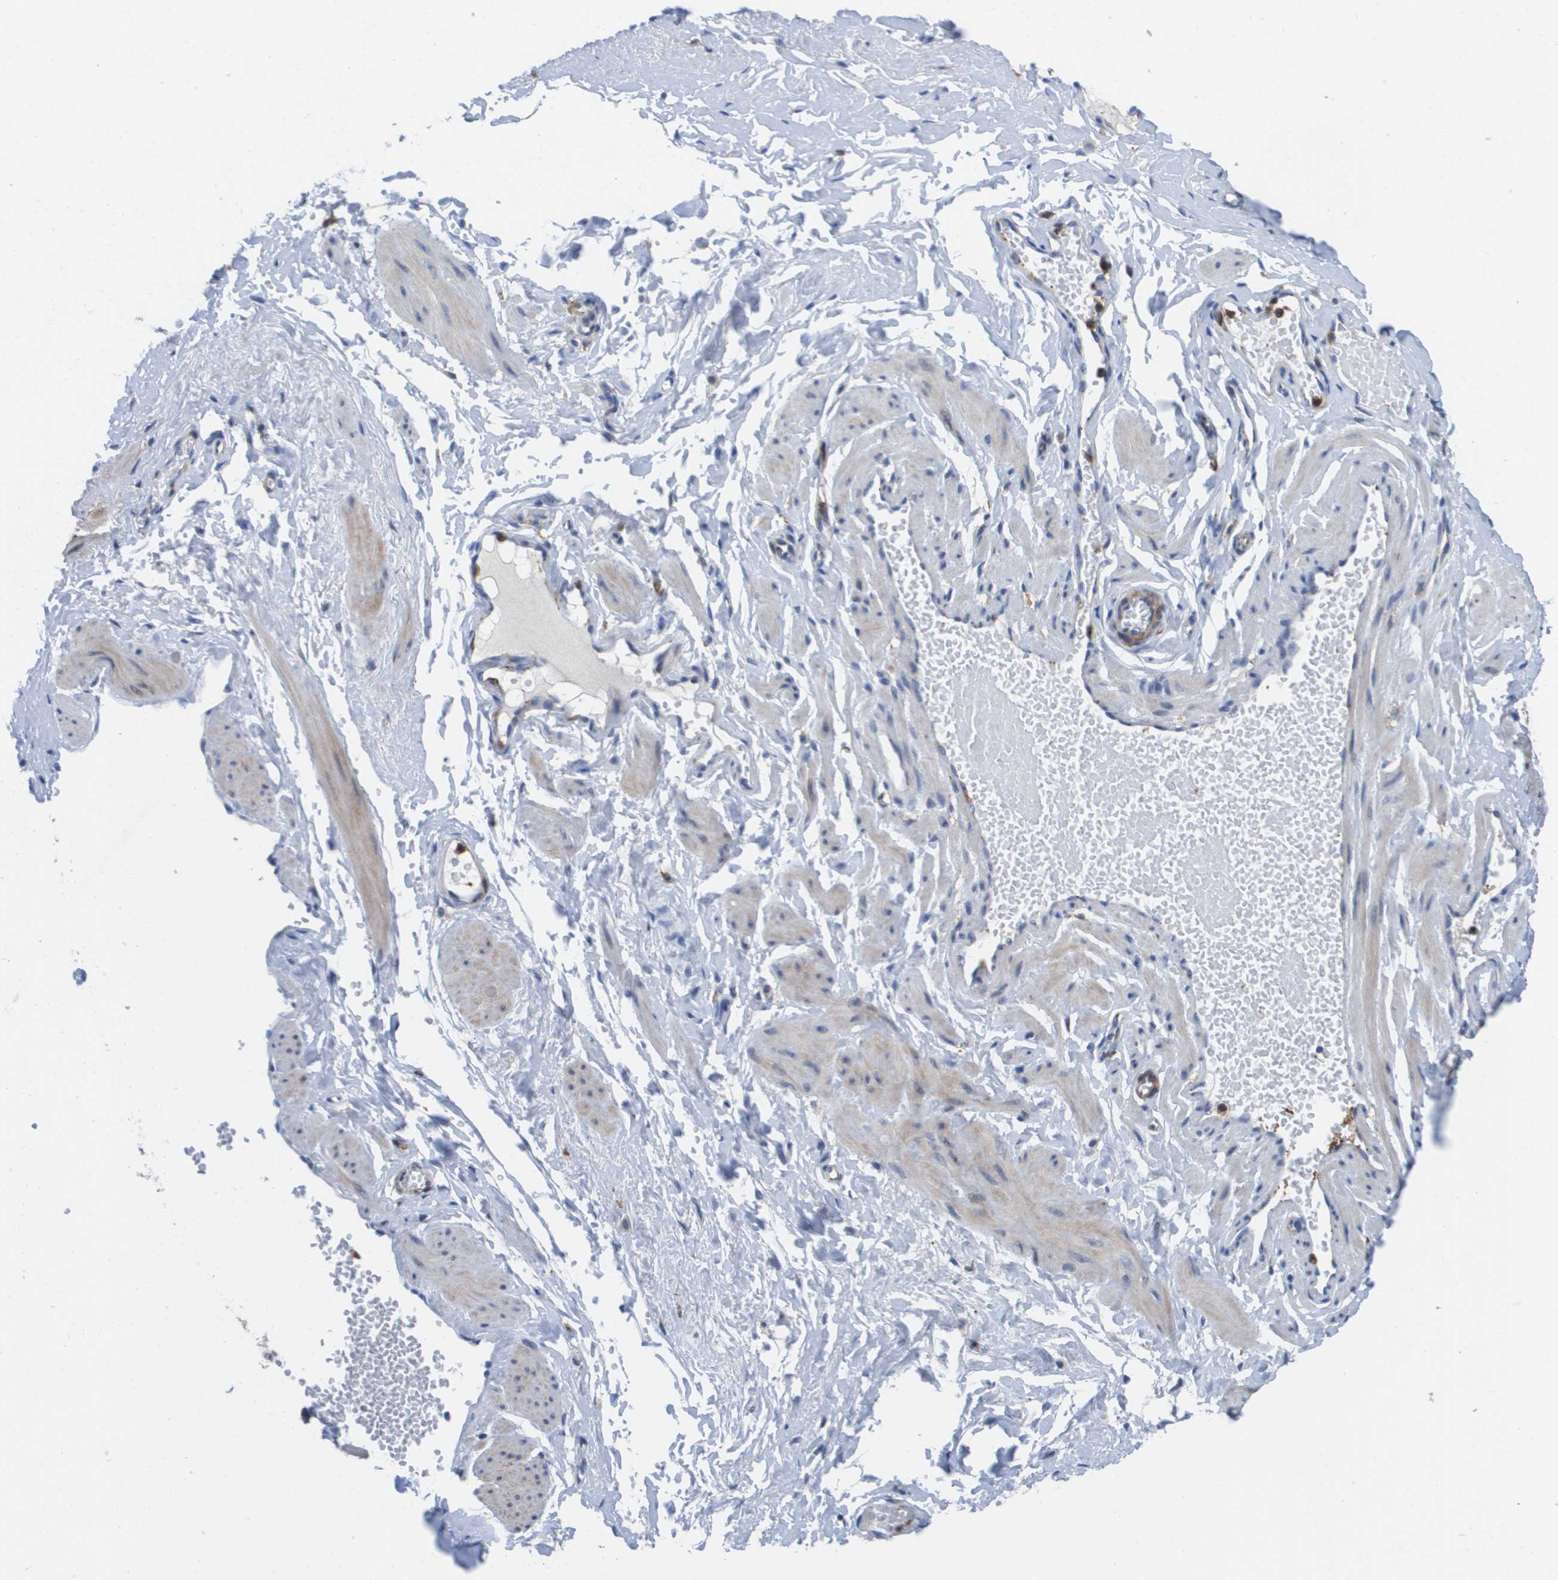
{"staining": {"intensity": "negative", "quantity": "none", "location": "none"}, "tissue": "adipose tissue", "cell_type": "Adipocytes", "image_type": "normal", "snomed": [{"axis": "morphology", "description": "Normal tissue, NOS"}, {"axis": "topography", "description": "Soft tissue"}, {"axis": "topography", "description": "Vascular tissue"}], "caption": "A histopathology image of adipose tissue stained for a protein shows no brown staining in adipocytes. The staining was performed using DAB (3,3'-diaminobenzidine) to visualize the protein expression in brown, while the nuclei were stained in blue with hematoxylin (Magnification: 20x).", "gene": "SLC37A2", "patient": {"sex": "female", "age": 35}}